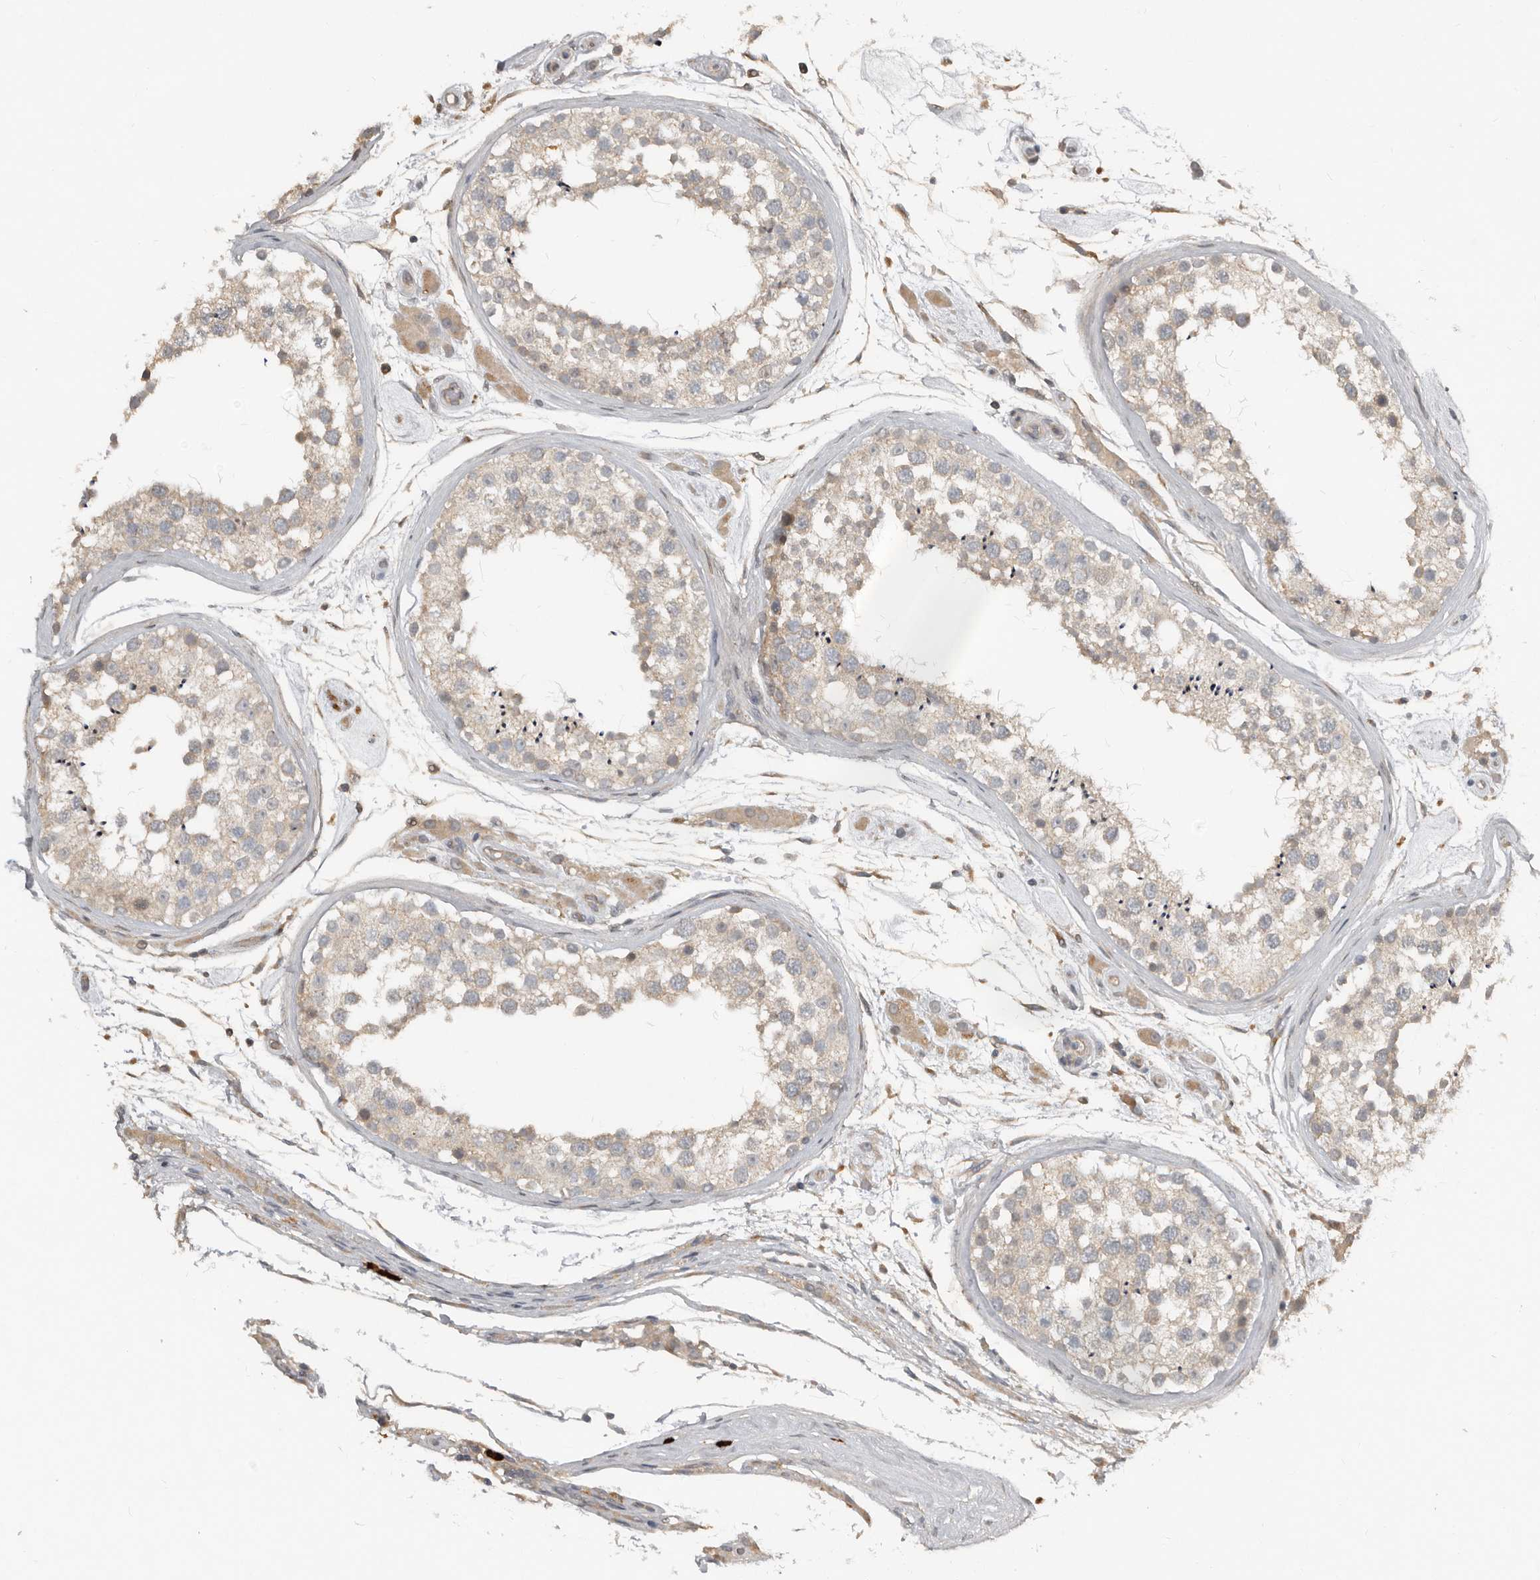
{"staining": {"intensity": "weak", "quantity": "25%-75%", "location": "cytoplasmic/membranous"}, "tissue": "testis", "cell_type": "Cells in seminiferous ducts", "image_type": "normal", "snomed": [{"axis": "morphology", "description": "Normal tissue, NOS"}, {"axis": "topography", "description": "Testis"}], "caption": "Protein staining exhibits weak cytoplasmic/membranous staining in approximately 25%-75% of cells in seminiferous ducts in benign testis.", "gene": "TEAD3", "patient": {"sex": "male", "age": 46}}